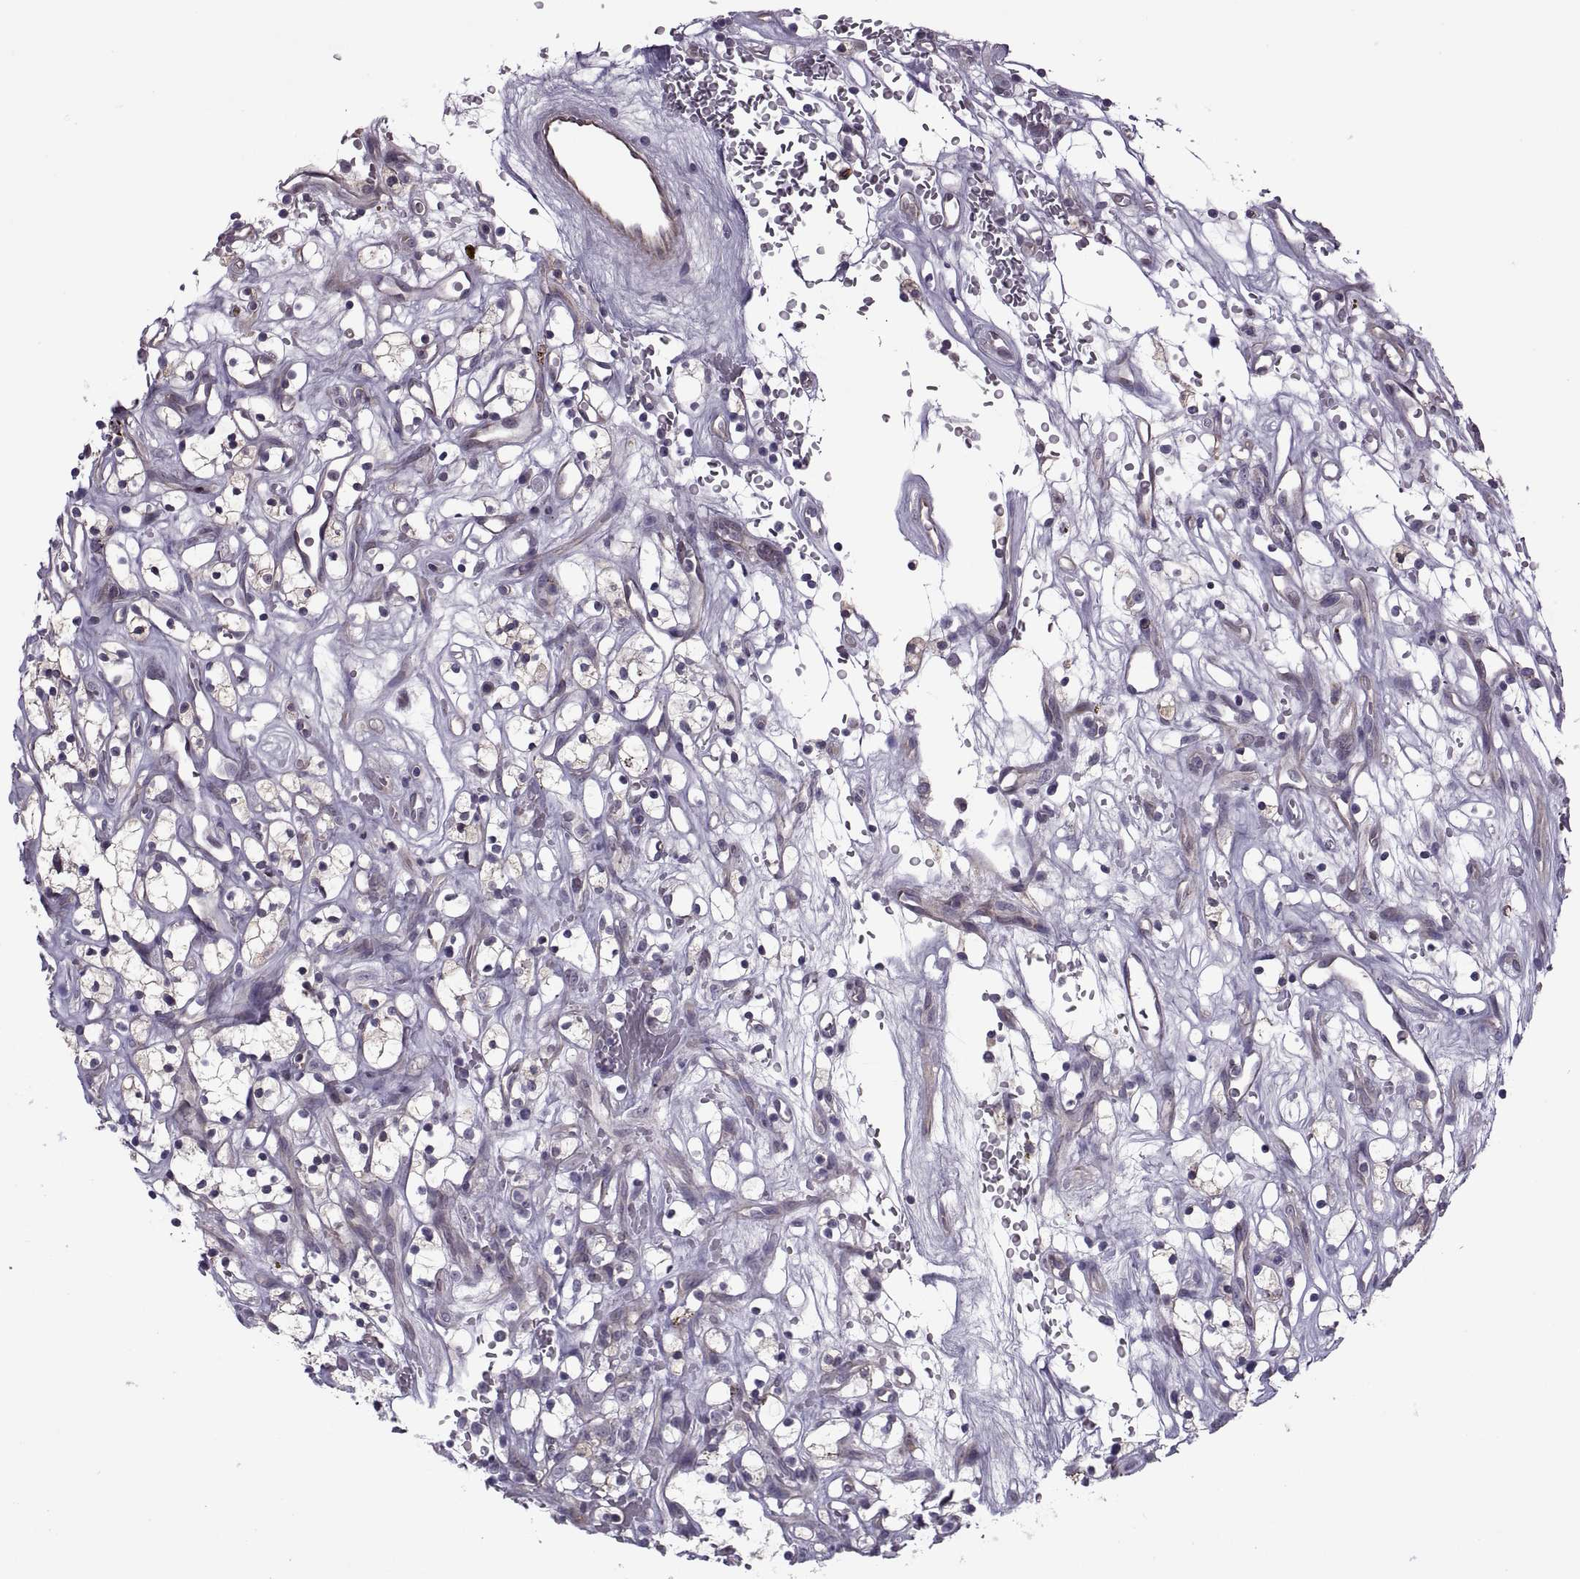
{"staining": {"intensity": "negative", "quantity": "none", "location": "none"}, "tissue": "renal cancer", "cell_type": "Tumor cells", "image_type": "cancer", "snomed": [{"axis": "morphology", "description": "Adenocarcinoma, NOS"}, {"axis": "topography", "description": "Kidney"}], "caption": "This is an immunohistochemistry (IHC) photomicrograph of human renal cancer. There is no staining in tumor cells.", "gene": "ODF3", "patient": {"sex": "female", "age": 64}}